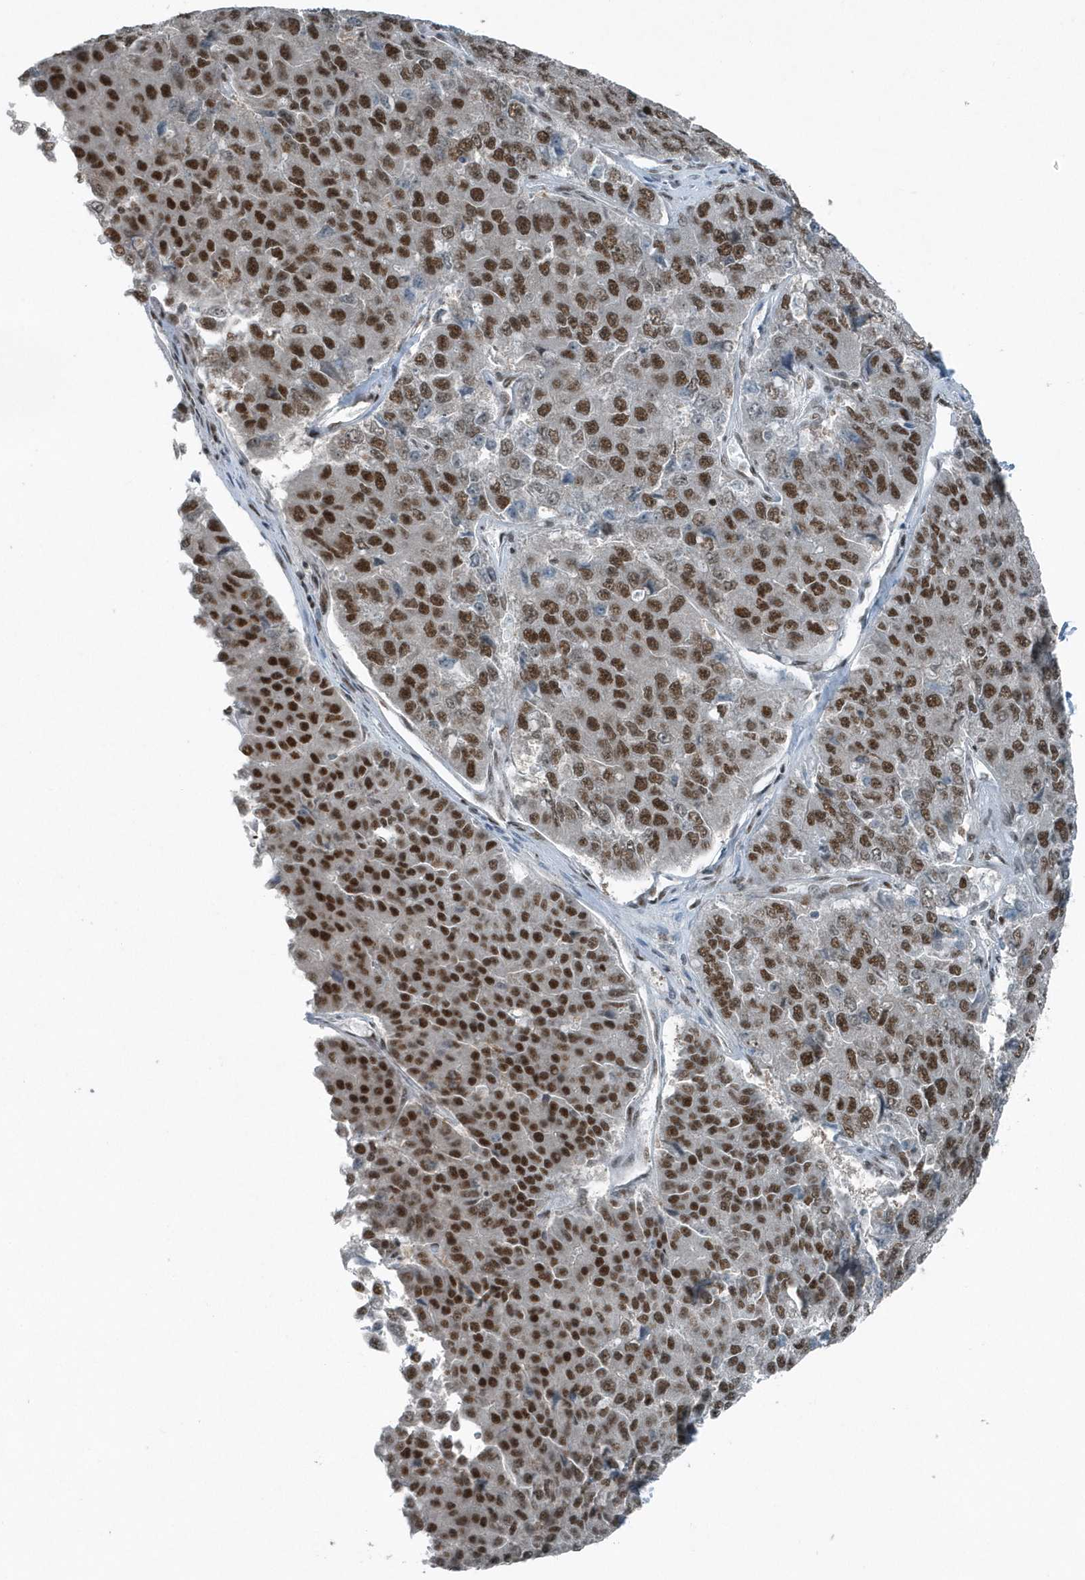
{"staining": {"intensity": "strong", "quantity": ">75%", "location": "nuclear"}, "tissue": "pancreatic cancer", "cell_type": "Tumor cells", "image_type": "cancer", "snomed": [{"axis": "morphology", "description": "Adenocarcinoma, NOS"}, {"axis": "topography", "description": "Pancreas"}], "caption": "Adenocarcinoma (pancreatic) stained for a protein demonstrates strong nuclear positivity in tumor cells.", "gene": "YTHDC1", "patient": {"sex": "male", "age": 50}}